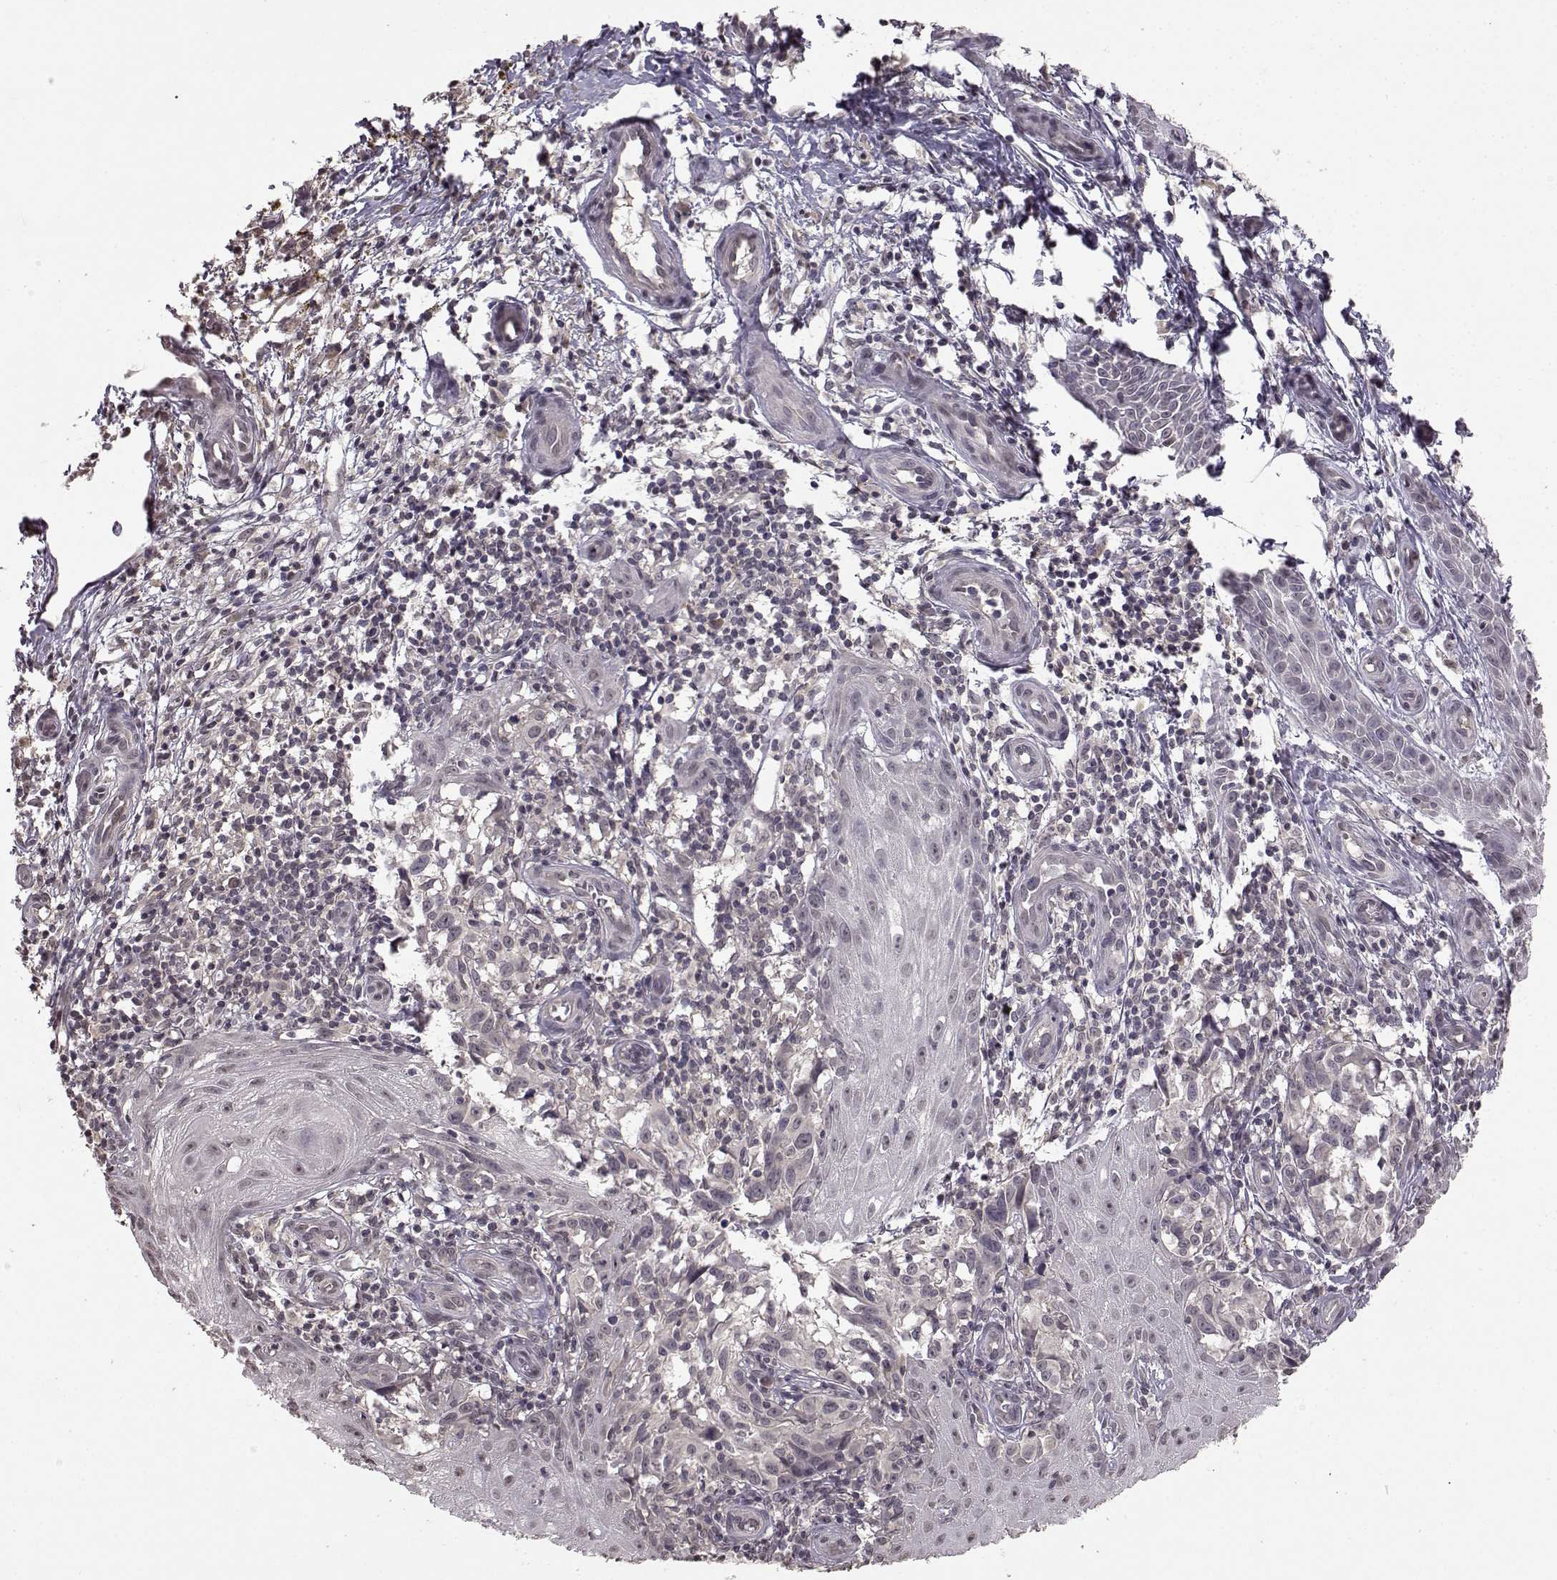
{"staining": {"intensity": "negative", "quantity": "none", "location": "none"}, "tissue": "melanoma", "cell_type": "Tumor cells", "image_type": "cancer", "snomed": [{"axis": "morphology", "description": "Malignant melanoma, NOS"}, {"axis": "topography", "description": "Skin"}], "caption": "Immunohistochemistry of human melanoma displays no positivity in tumor cells.", "gene": "NTRK2", "patient": {"sex": "female", "age": 53}}